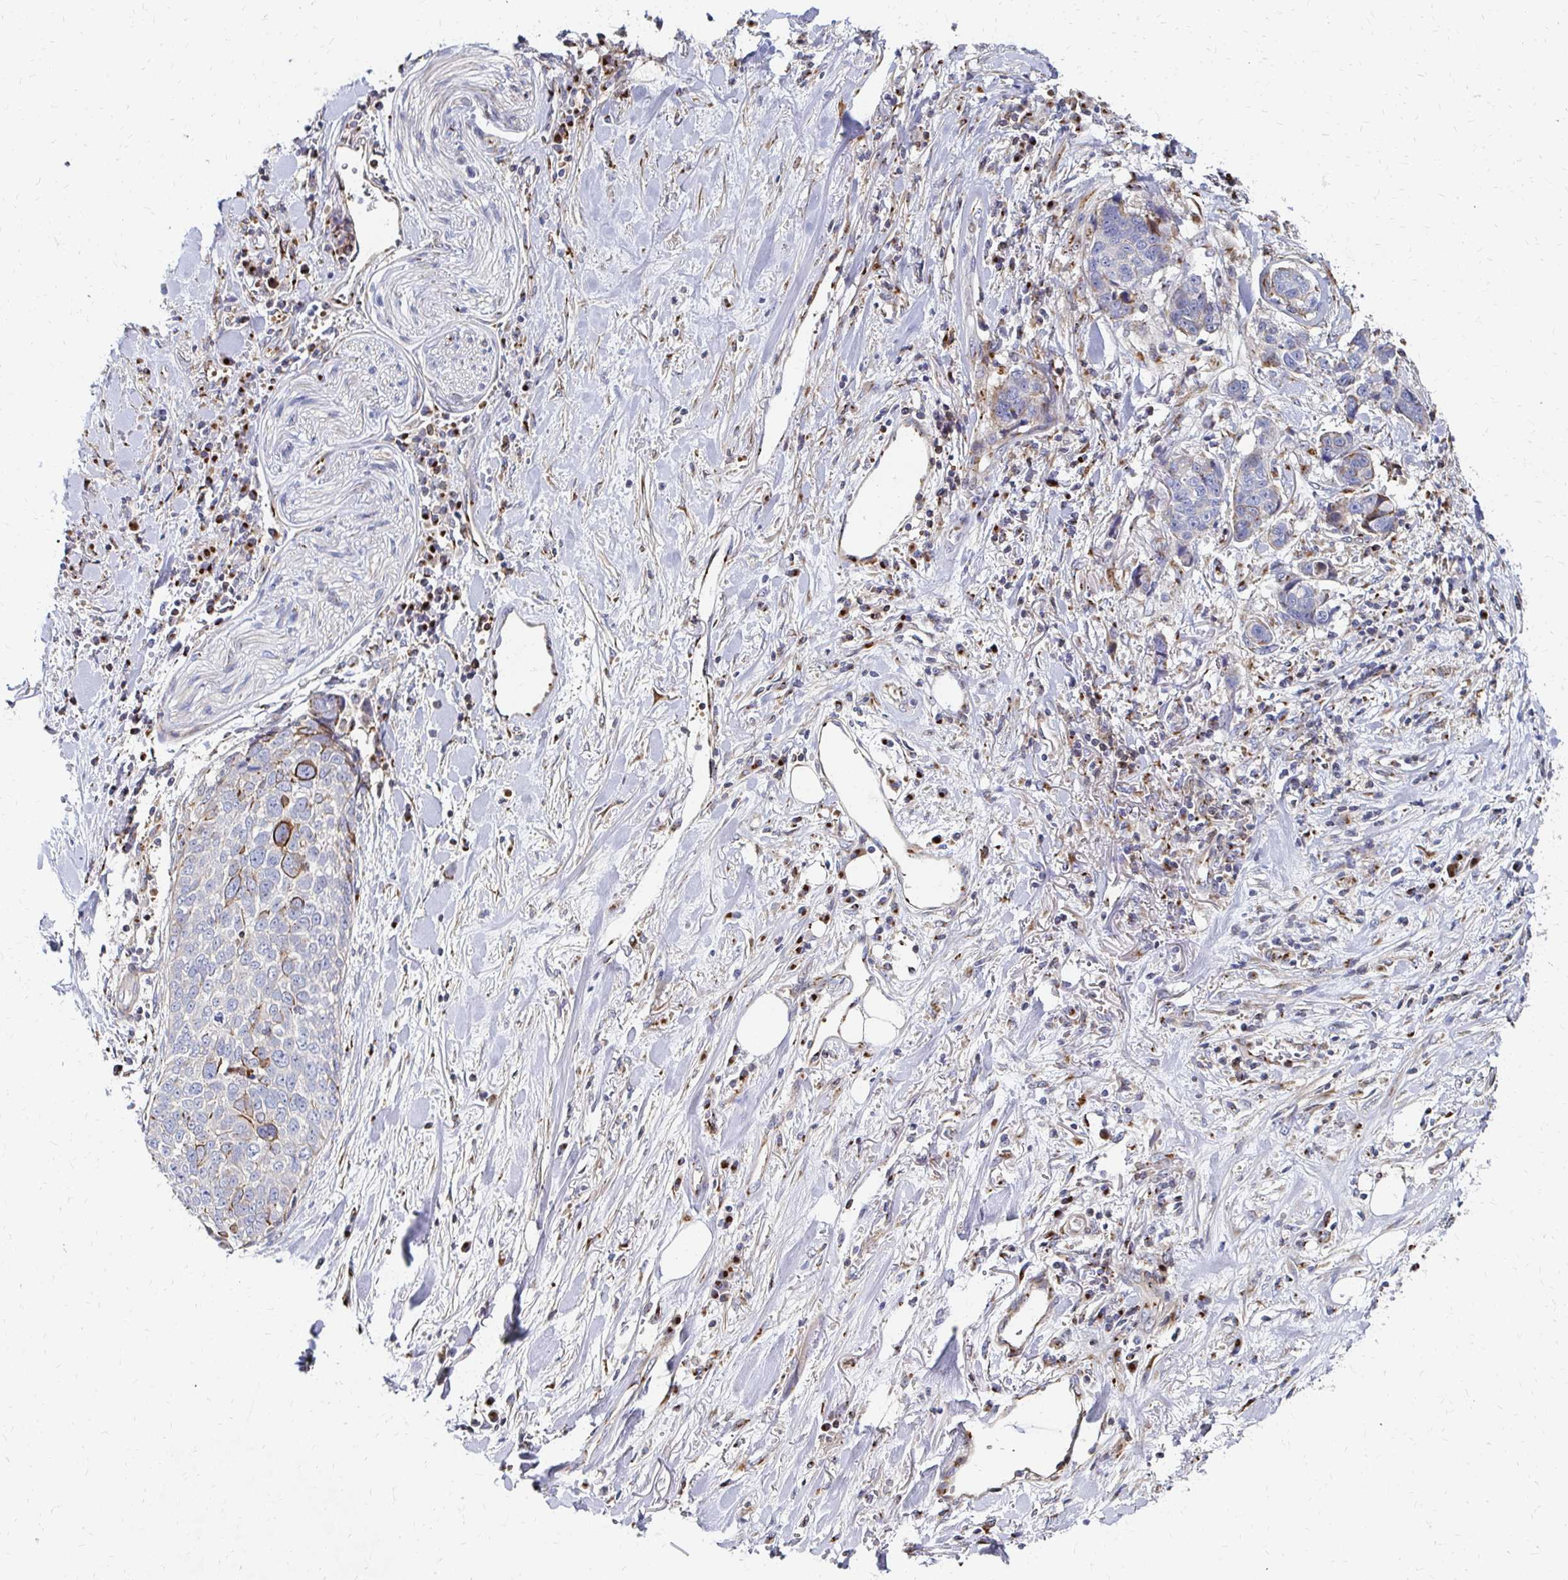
{"staining": {"intensity": "moderate", "quantity": "<25%", "location": "cytoplasmic/membranous"}, "tissue": "lung cancer", "cell_type": "Tumor cells", "image_type": "cancer", "snomed": [{"axis": "morphology", "description": "Squamous cell carcinoma, NOS"}, {"axis": "topography", "description": "Lymph node"}, {"axis": "topography", "description": "Lung"}], "caption": "A brown stain labels moderate cytoplasmic/membranous positivity of a protein in lung cancer (squamous cell carcinoma) tumor cells.", "gene": "MAN1A1", "patient": {"sex": "male", "age": 61}}